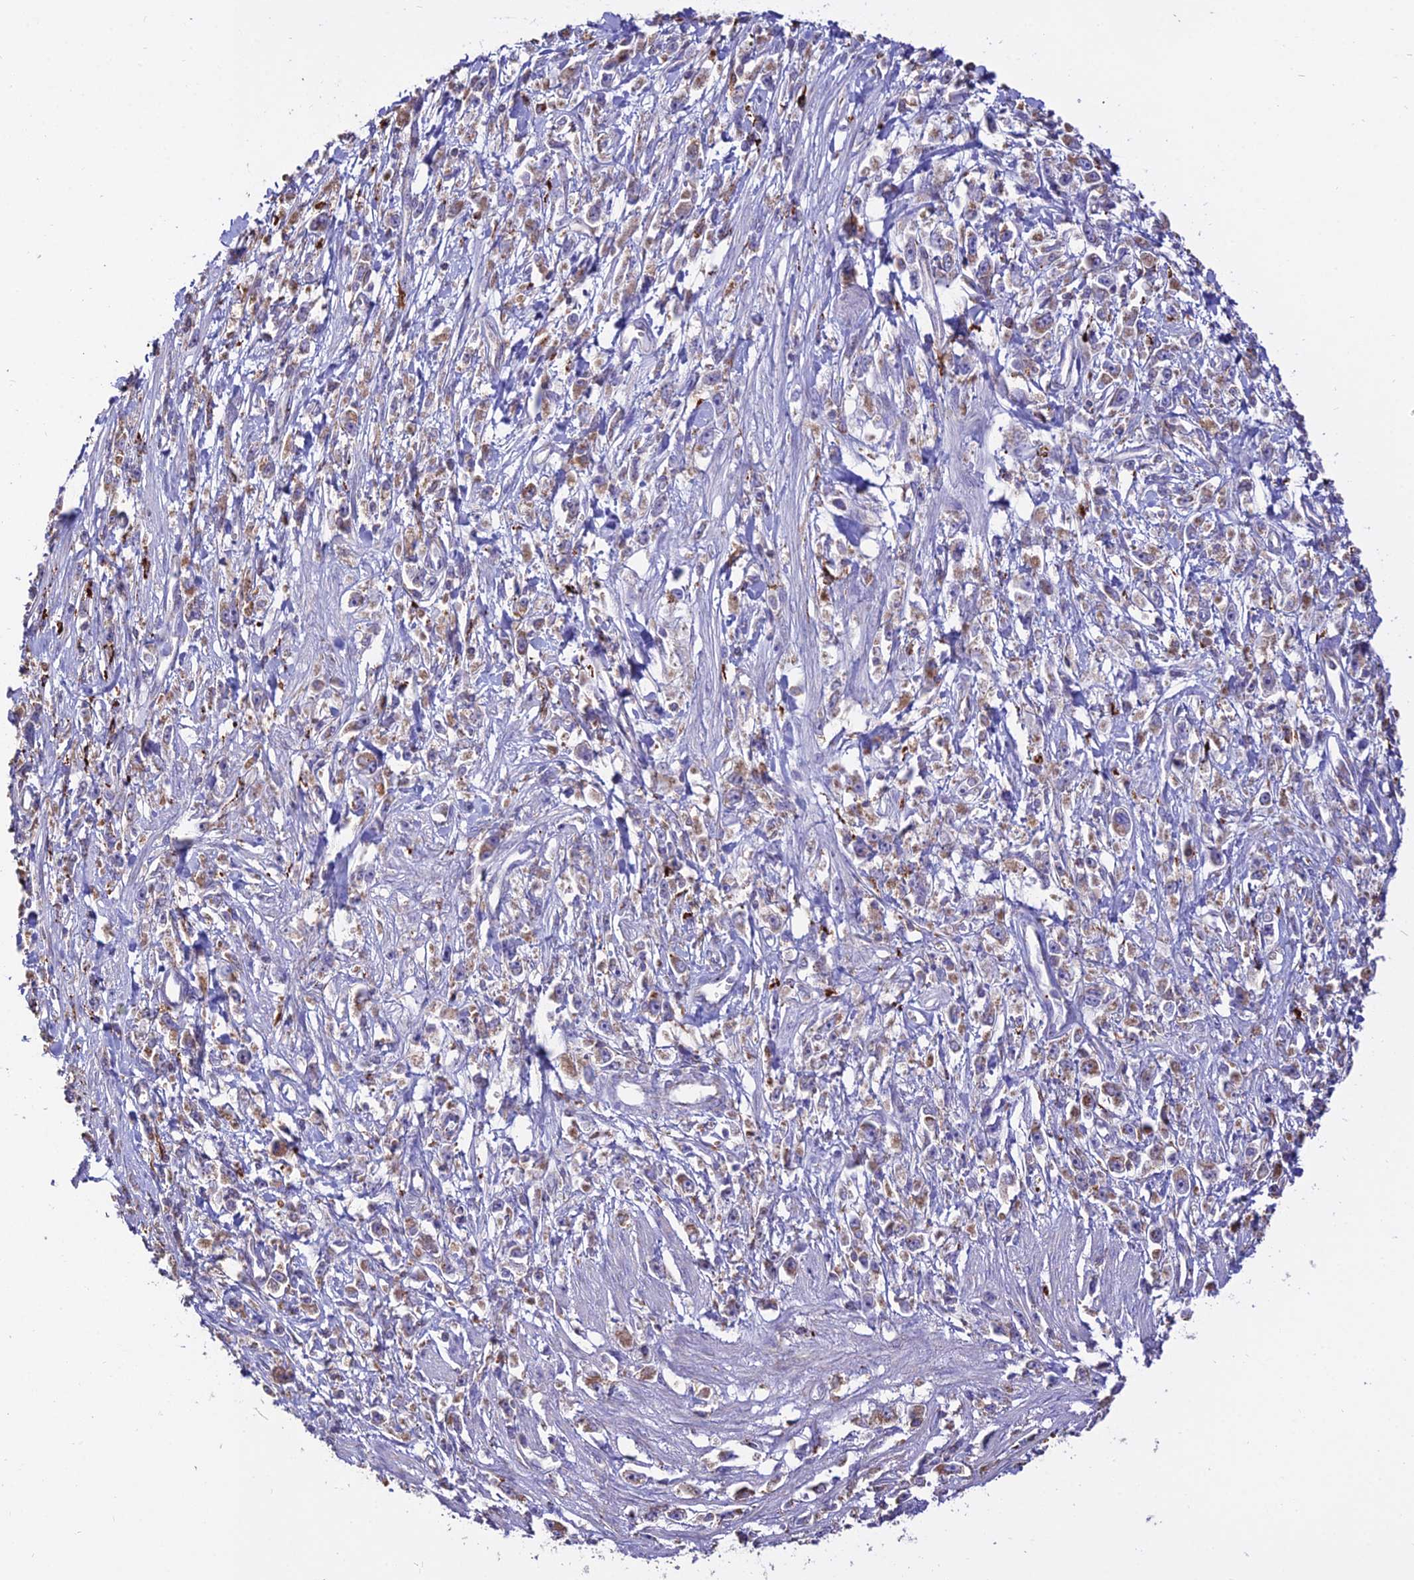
{"staining": {"intensity": "moderate", "quantity": "25%-75%", "location": "cytoplasmic/membranous"}, "tissue": "stomach cancer", "cell_type": "Tumor cells", "image_type": "cancer", "snomed": [{"axis": "morphology", "description": "Adenocarcinoma, NOS"}, {"axis": "topography", "description": "Stomach"}], "caption": "Tumor cells demonstrate medium levels of moderate cytoplasmic/membranous staining in approximately 25%-75% of cells in human stomach cancer.", "gene": "PNLIPRP3", "patient": {"sex": "female", "age": 59}}